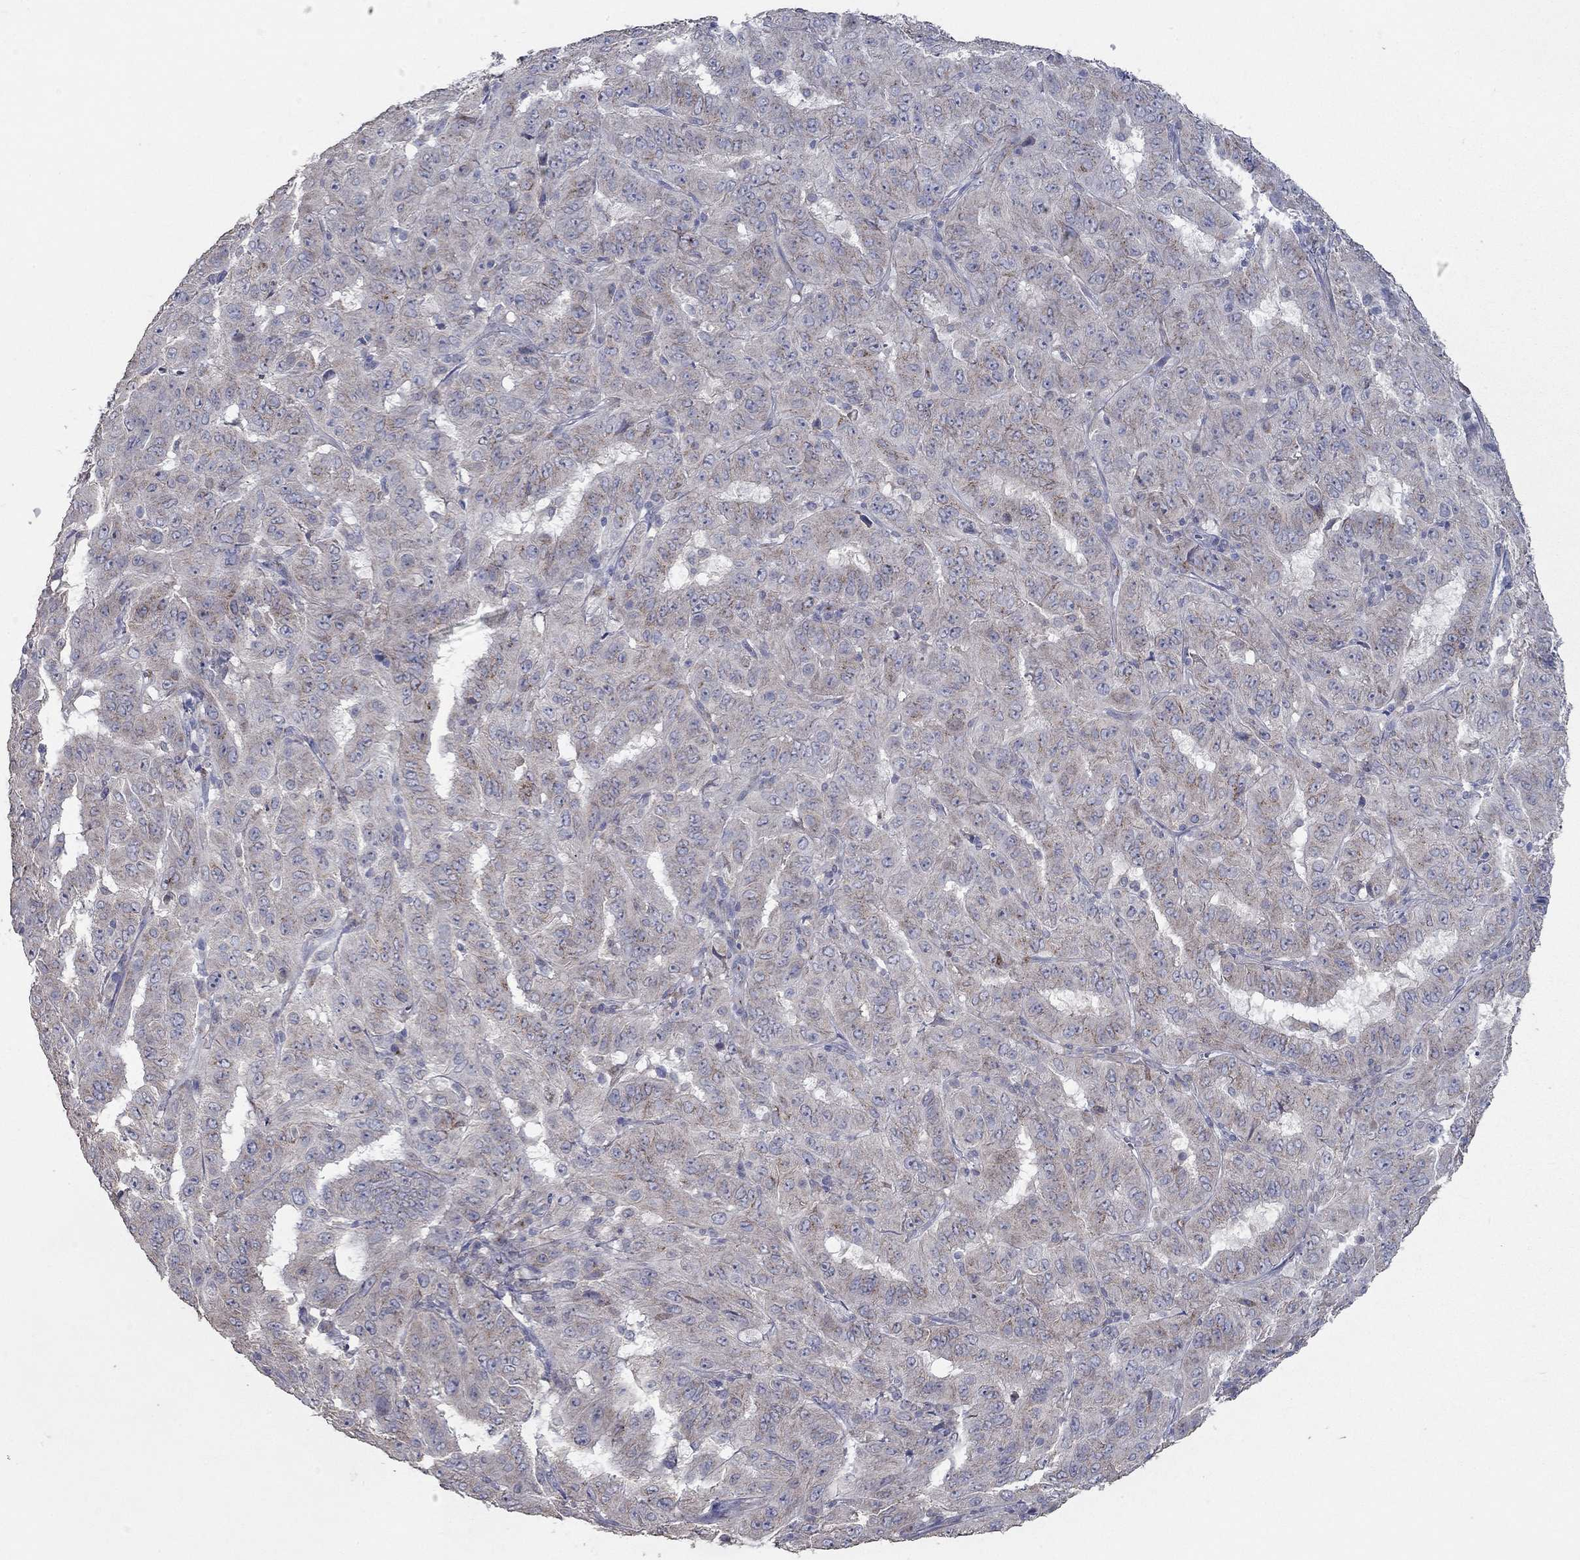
{"staining": {"intensity": "weak", "quantity": "25%-75%", "location": "cytoplasmic/membranous"}, "tissue": "pancreatic cancer", "cell_type": "Tumor cells", "image_type": "cancer", "snomed": [{"axis": "morphology", "description": "Adenocarcinoma, NOS"}, {"axis": "topography", "description": "Pancreas"}], "caption": "Pancreatic adenocarcinoma was stained to show a protein in brown. There is low levels of weak cytoplasmic/membranous staining in approximately 25%-75% of tumor cells.", "gene": "KIAA0319L", "patient": {"sex": "male", "age": 63}}